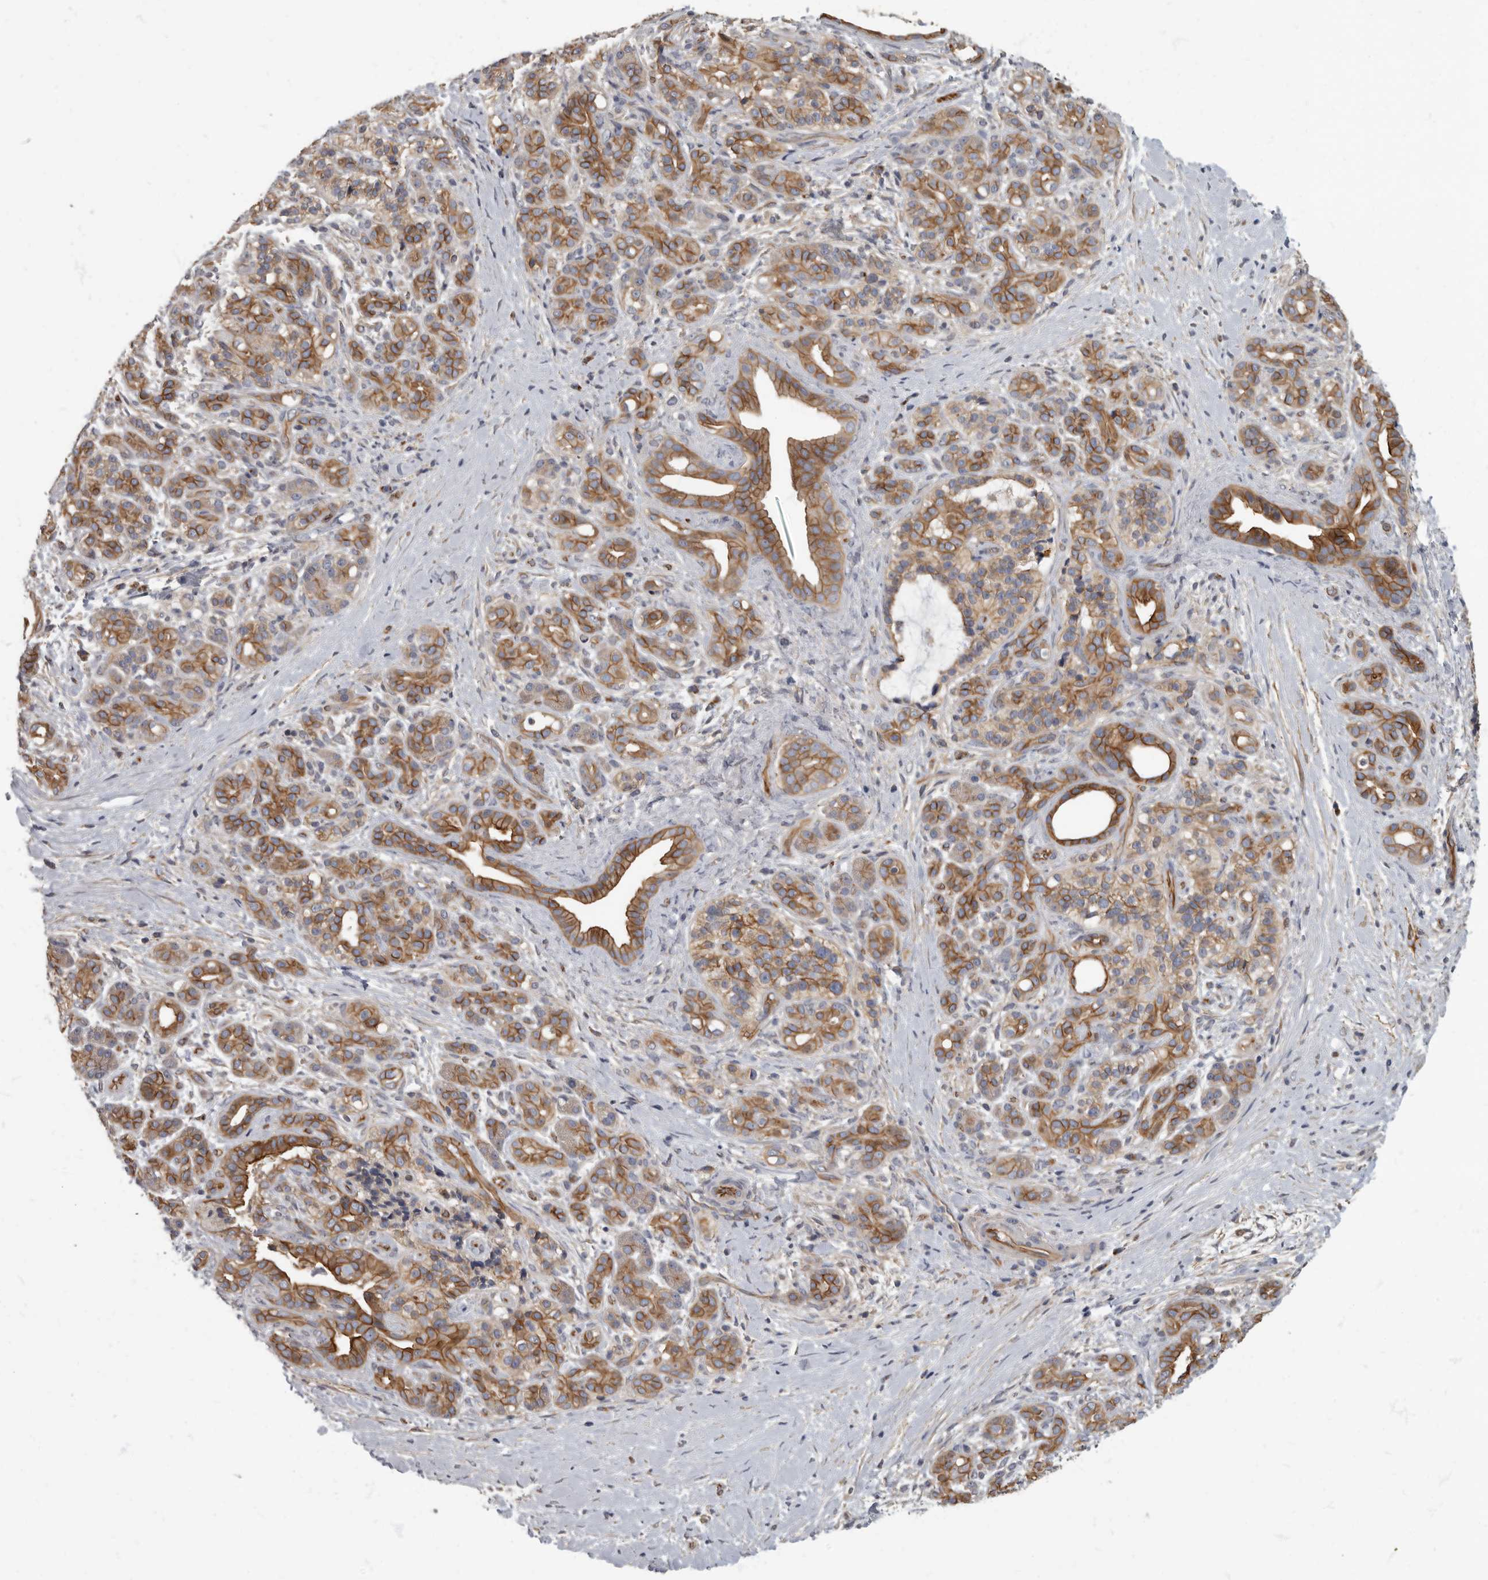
{"staining": {"intensity": "moderate", "quantity": ">75%", "location": "cytoplasmic/membranous"}, "tissue": "pancreatic cancer", "cell_type": "Tumor cells", "image_type": "cancer", "snomed": [{"axis": "morphology", "description": "Adenocarcinoma, NOS"}, {"axis": "topography", "description": "Pancreas"}], "caption": "Immunohistochemical staining of pancreatic cancer (adenocarcinoma) demonstrates medium levels of moderate cytoplasmic/membranous positivity in about >75% of tumor cells.", "gene": "PDK1", "patient": {"sex": "male", "age": 58}}